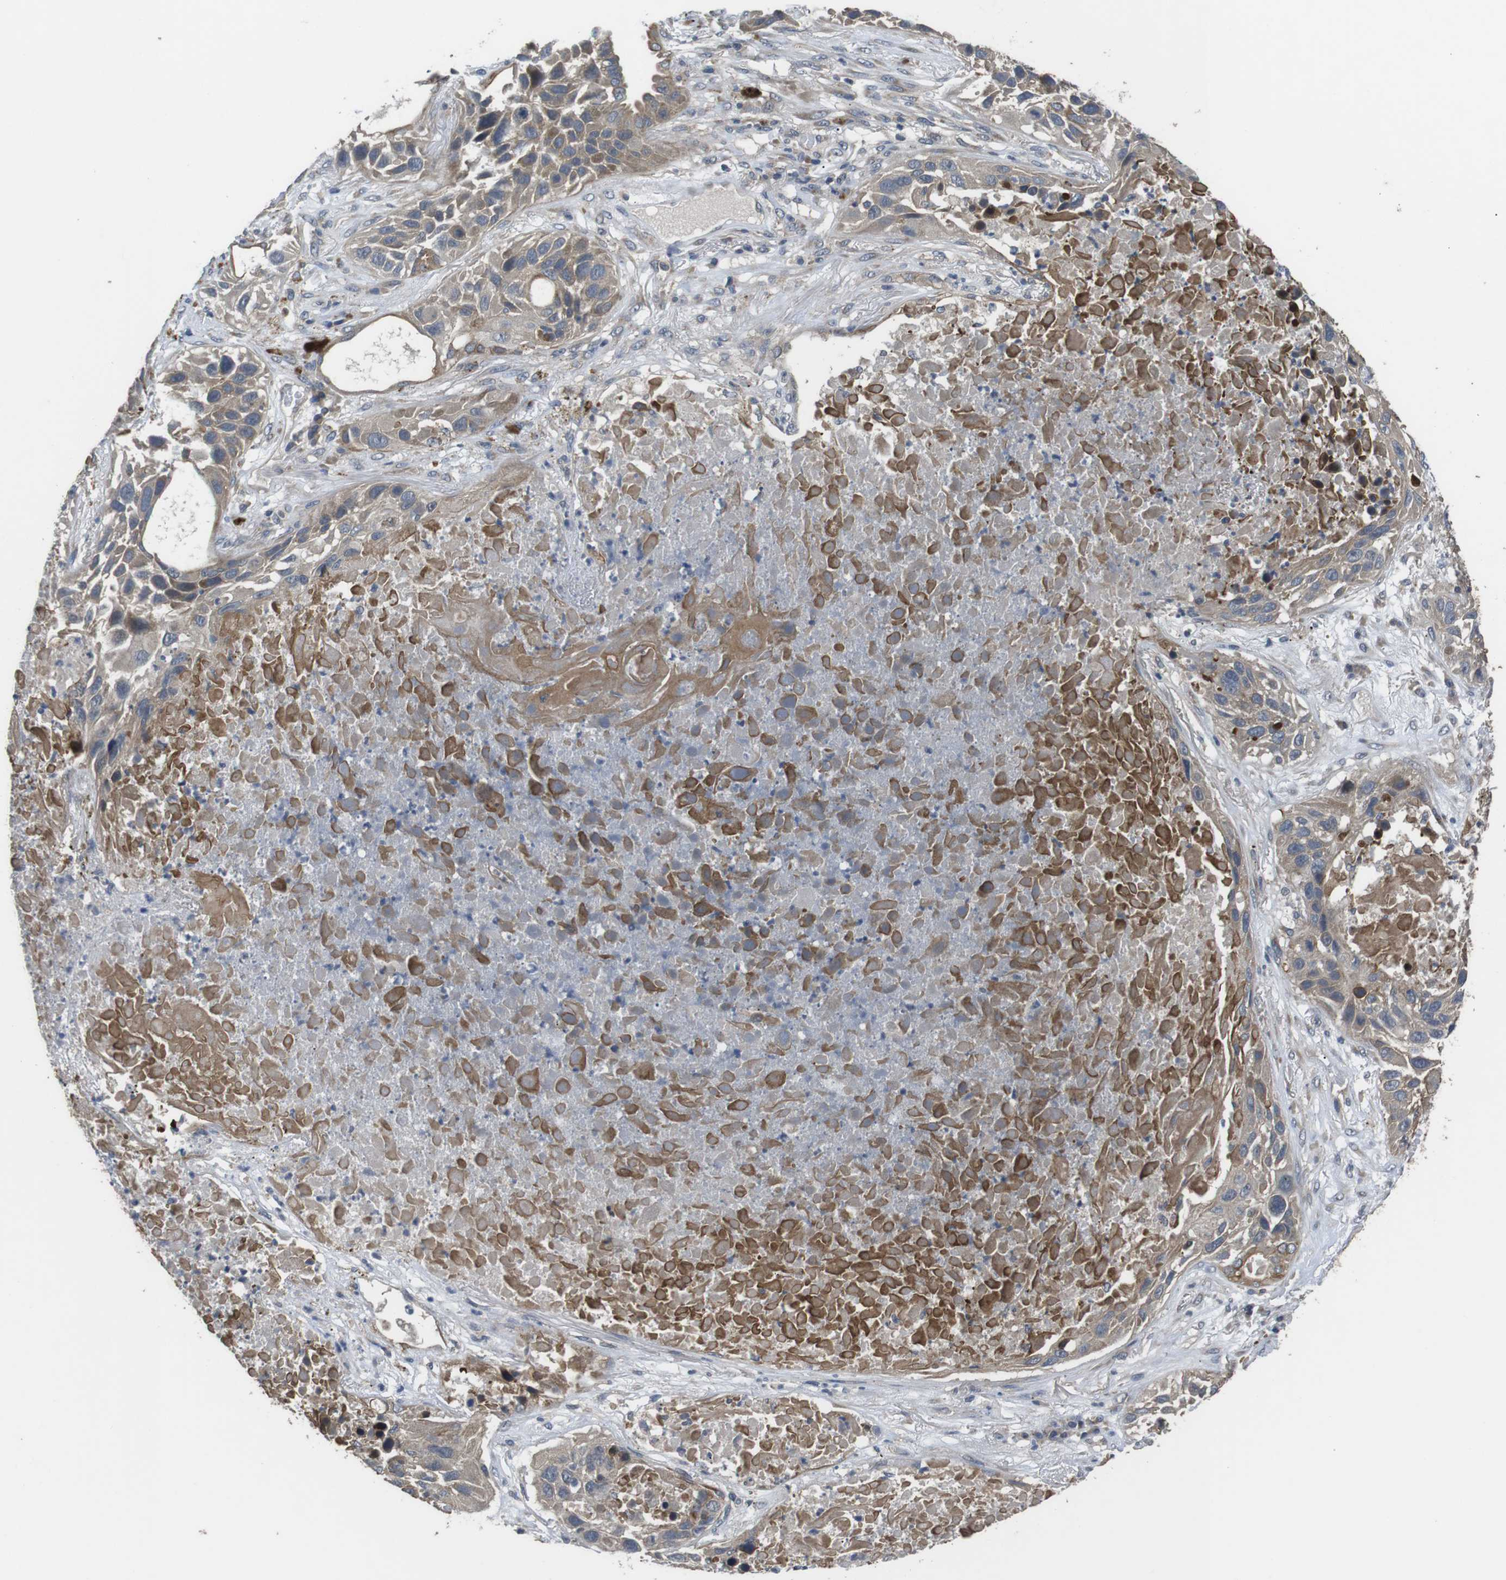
{"staining": {"intensity": "weak", "quantity": ">75%", "location": "cytoplasmic/membranous"}, "tissue": "lung cancer", "cell_type": "Tumor cells", "image_type": "cancer", "snomed": [{"axis": "morphology", "description": "Squamous cell carcinoma, NOS"}, {"axis": "topography", "description": "Lung"}], "caption": "Weak cytoplasmic/membranous protein expression is present in about >75% of tumor cells in squamous cell carcinoma (lung). (Brightfield microscopy of DAB IHC at high magnification).", "gene": "ADGRL3", "patient": {"sex": "male", "age": 57}}